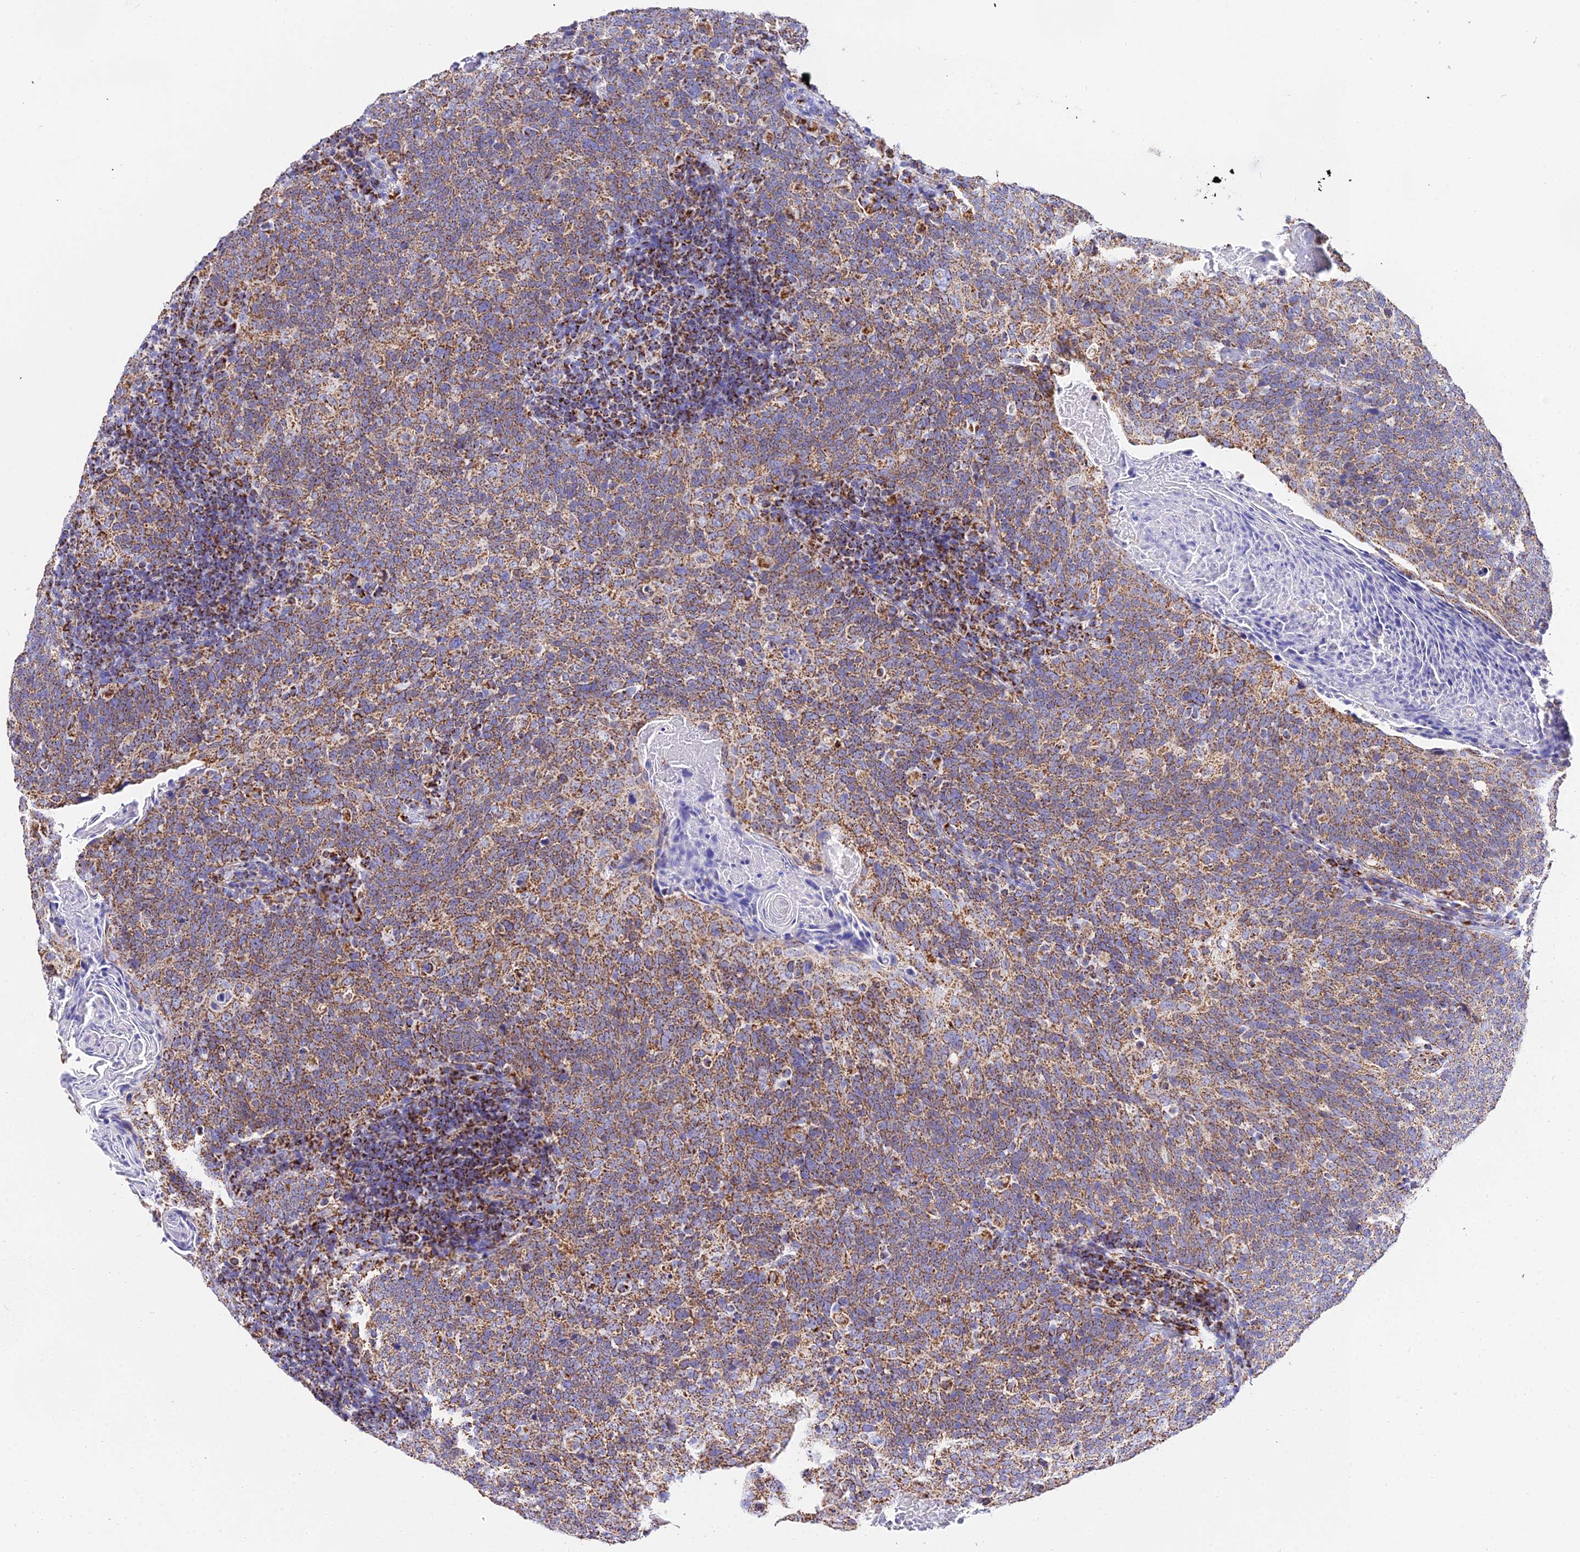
{"staining": {"intensity": "moderate", "quantity": ">75%", "location": "cytoplasmic/membranous"}, "tissue": "head and neck cancer", "cell_type": "Tumor cells", "image_type": "cancer", "snomed": [{"axis": "morphology", "description": "Squamous cell carcinoma, NOS"}, {"axis": "morphology", "description": "Squamous cell carcinoma, metastatic, NOS"}, {"axis": "topography", "description": "Lymph node"}, {"axis": "topography", "description": "Head-Neck"}], "caption": "An image of metastatic squamous cell carcinoma (head and neck) stained for a protein exhibits moderate cytoplasmic/membranous brown staining in tumor cells.", "gene": "ATP5PD", "patient": {"sex": "male", "age": 62}}